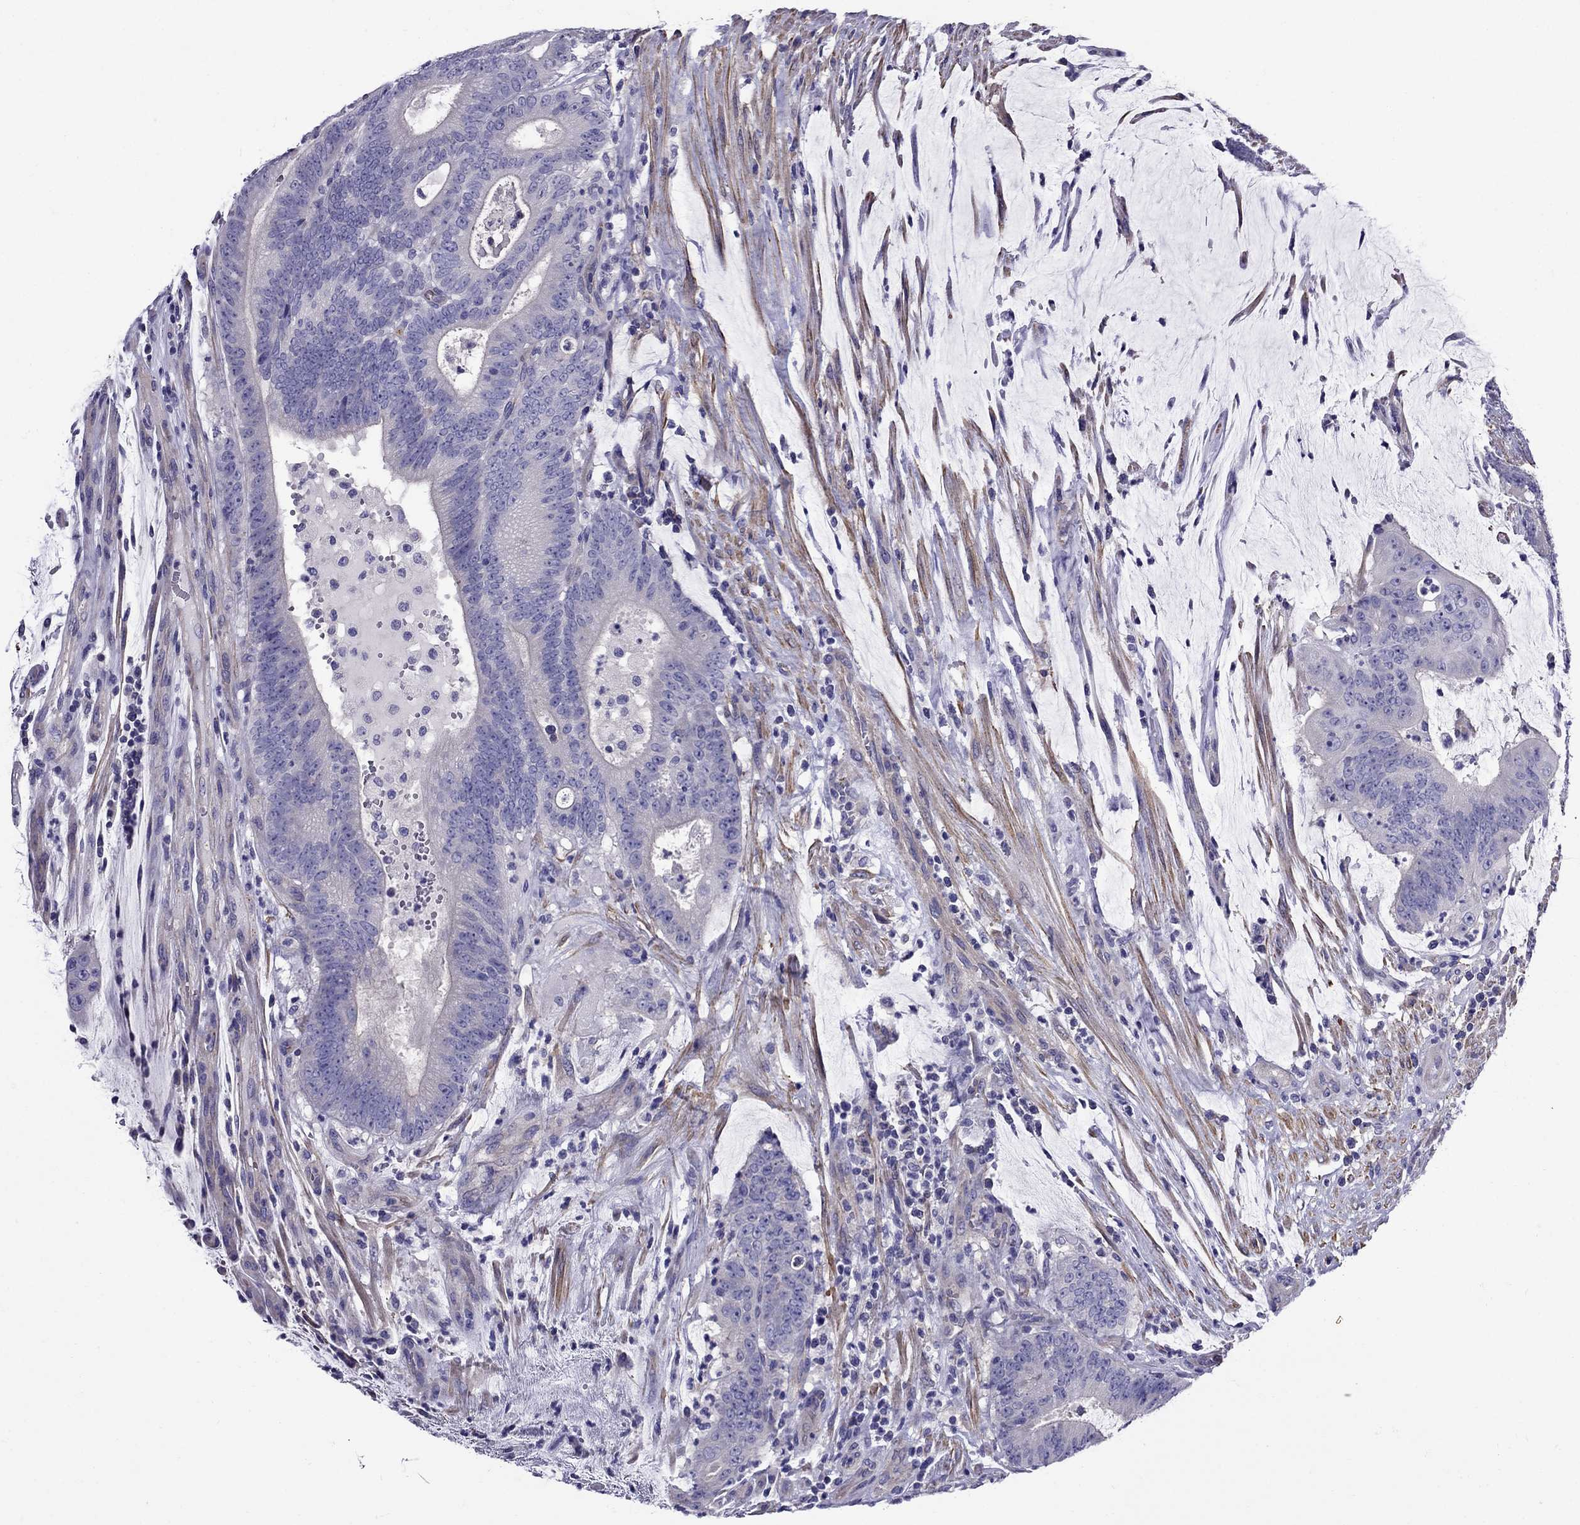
{"staining": {"intensity": "negative", "quantity": "none", "location": "none"}, "tissue": "colorectal cancer", "cell_type": "Tumor cells", "image_type": "cancer", "snomed": [{"axis": "morphology", "description": "Adenocarcinoma, NOS"}, {"axis": "topography", "description": "Colon"}], "caption": "The IHC photomicrograph has no significant positivity in tumor cells of colorectal cancer (adenocarcinoma) tissue.", "gene": "GPR50", "patient": {"sex": "female", "age": 43}}